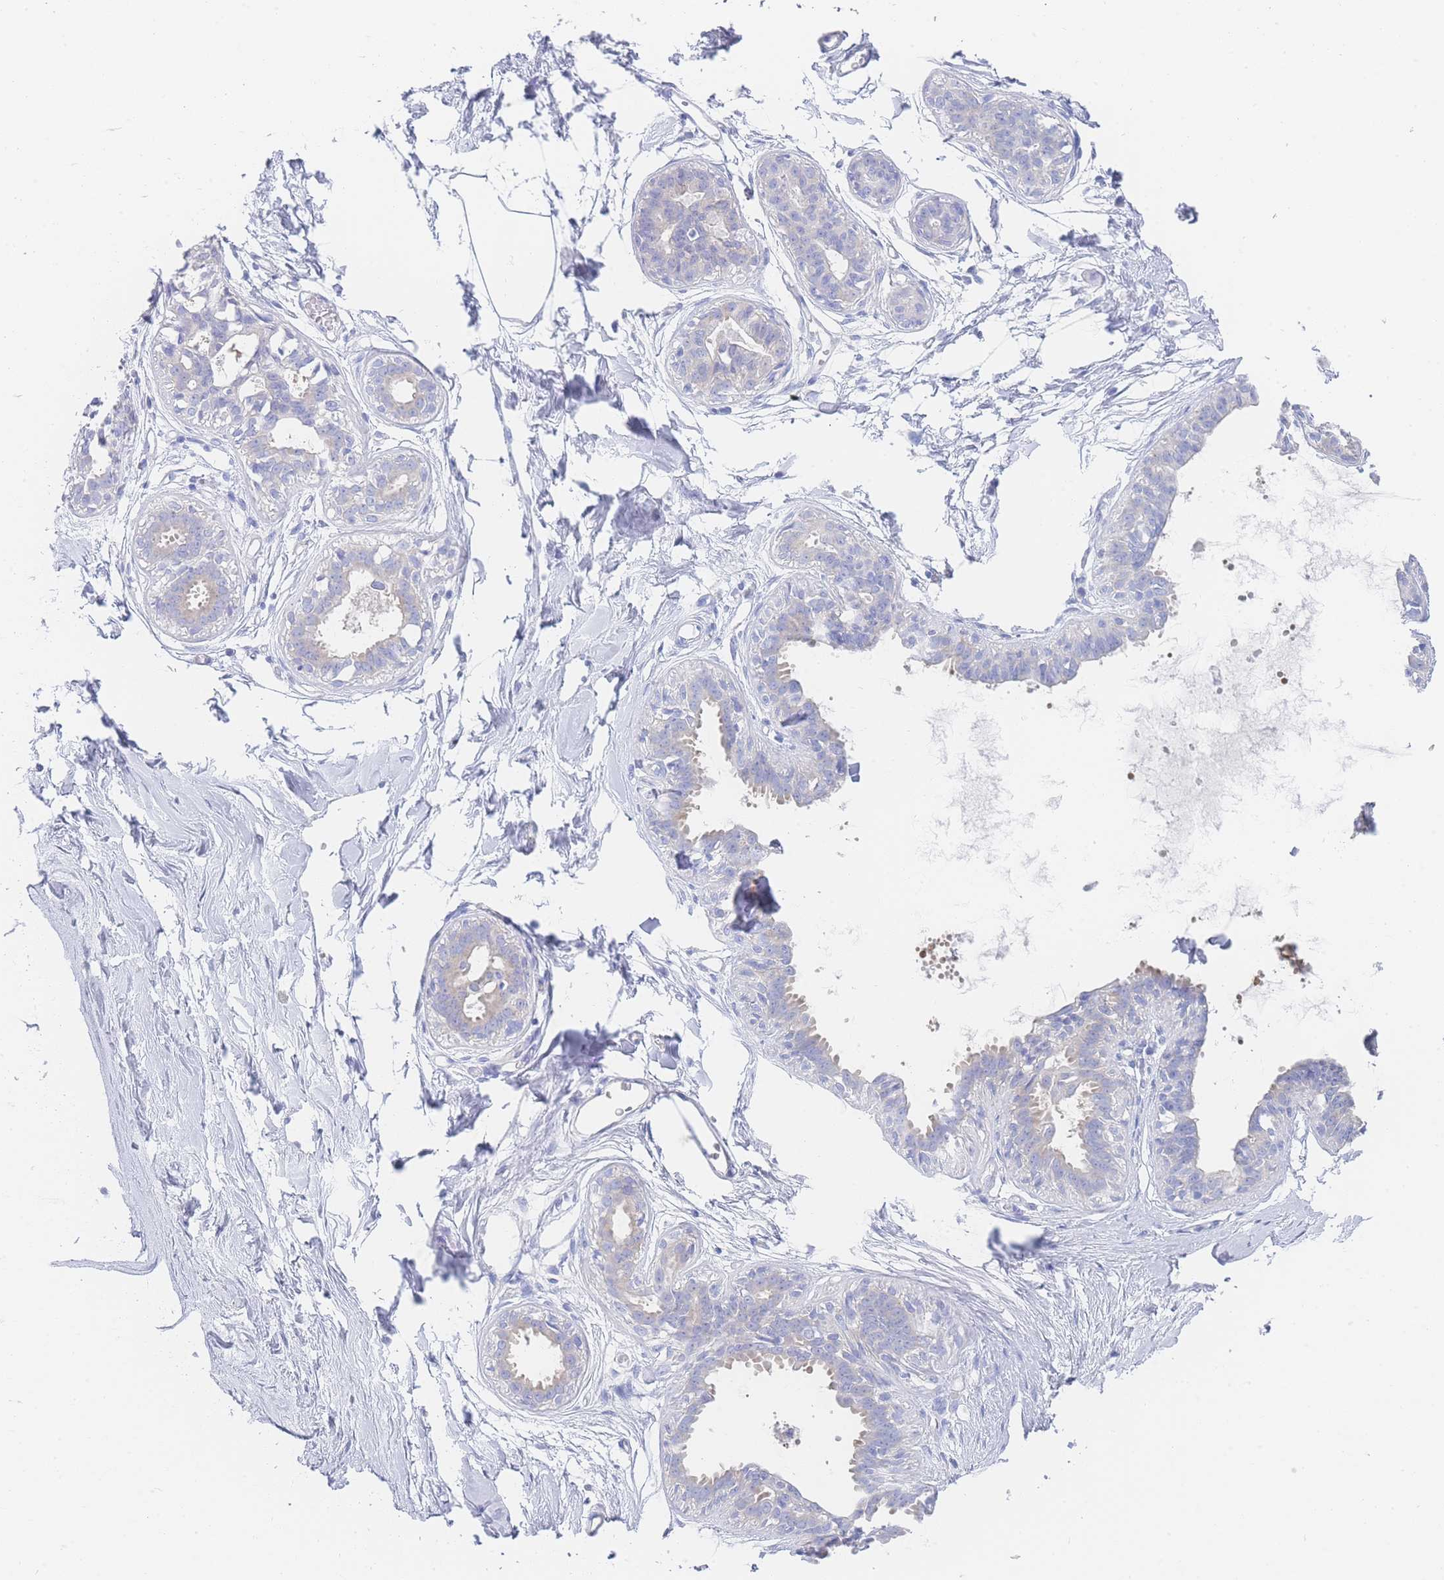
{"staining": {"intensity": "negative", "quantity": "none", "location": "none"}, "tissue": "breast", "cell_type": "Adipocytes", "image_type": "normal", "snomed": [{"axis": "morphology", "description": "Normal tissue, NOS"}, {"axis": "topography", "description": "Breast"}], "caption": "High power microscopy photomicrograph of an IHC micrograph of normal breast, revealing no significant expression in adipocytes. (DAB (3,3'-diaminobenzidine) immunohistochemistry, high magnification).", "gene": "LZTFL1", "patient": {"sex": "female", "age": 45}}